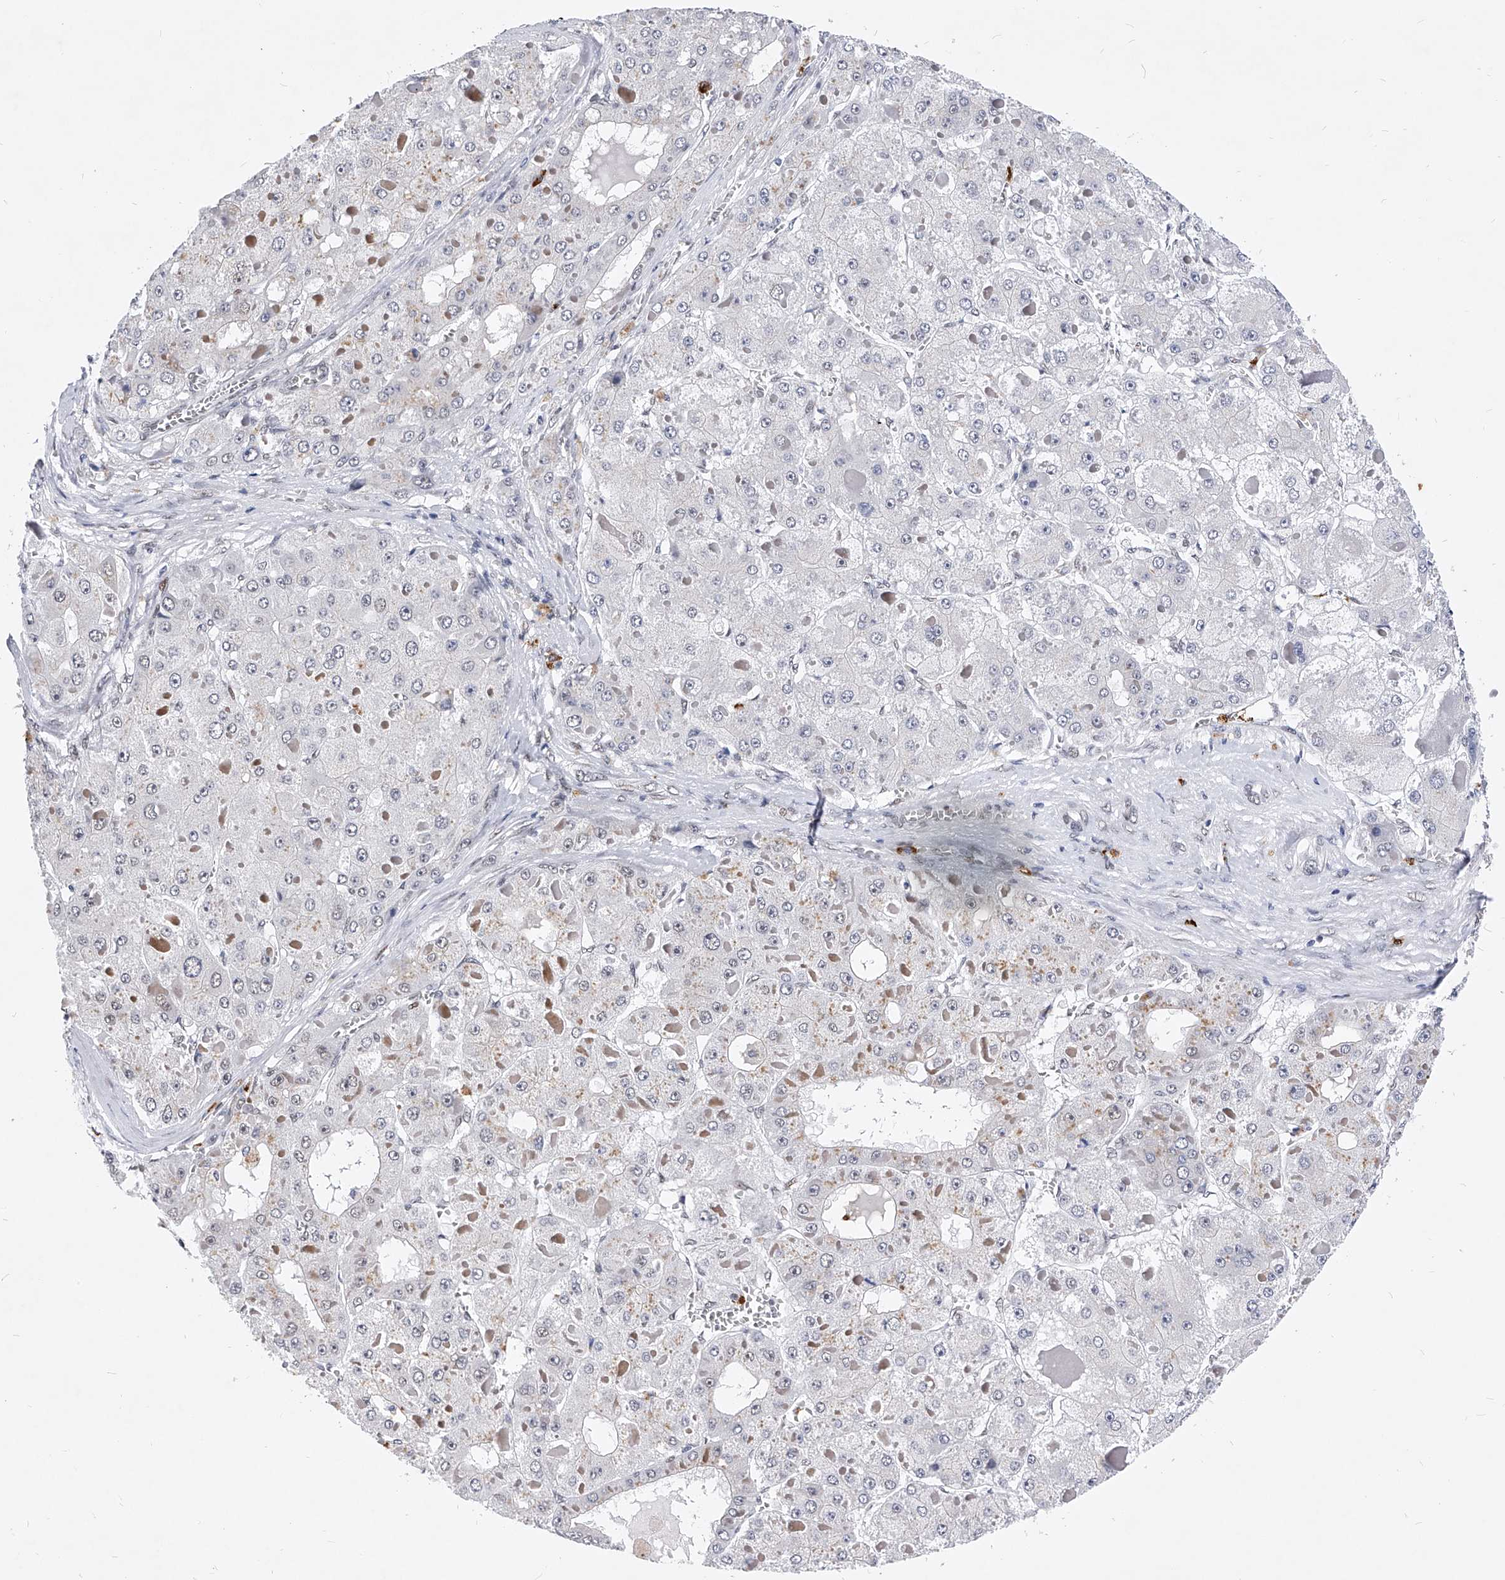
{"staining": {"intensity": "negative", "quantity": "none", "location": "none"}, "tissue": "liver cancer", "cell_type": "Tumor cells", "image_type": "cancer", "snomed": [{"axis": "morphology", "description": "Carcinoma, Hepatocellular, NOS"}, {"axis": "topography", "description": "Liver"}], "caption": "This is an immunohistochemistry photomicrograph of human liver cancer. There is no positivity in tumor cells.", "gene": "TESK2", "patient": {"sex": "female", "age": 73}}